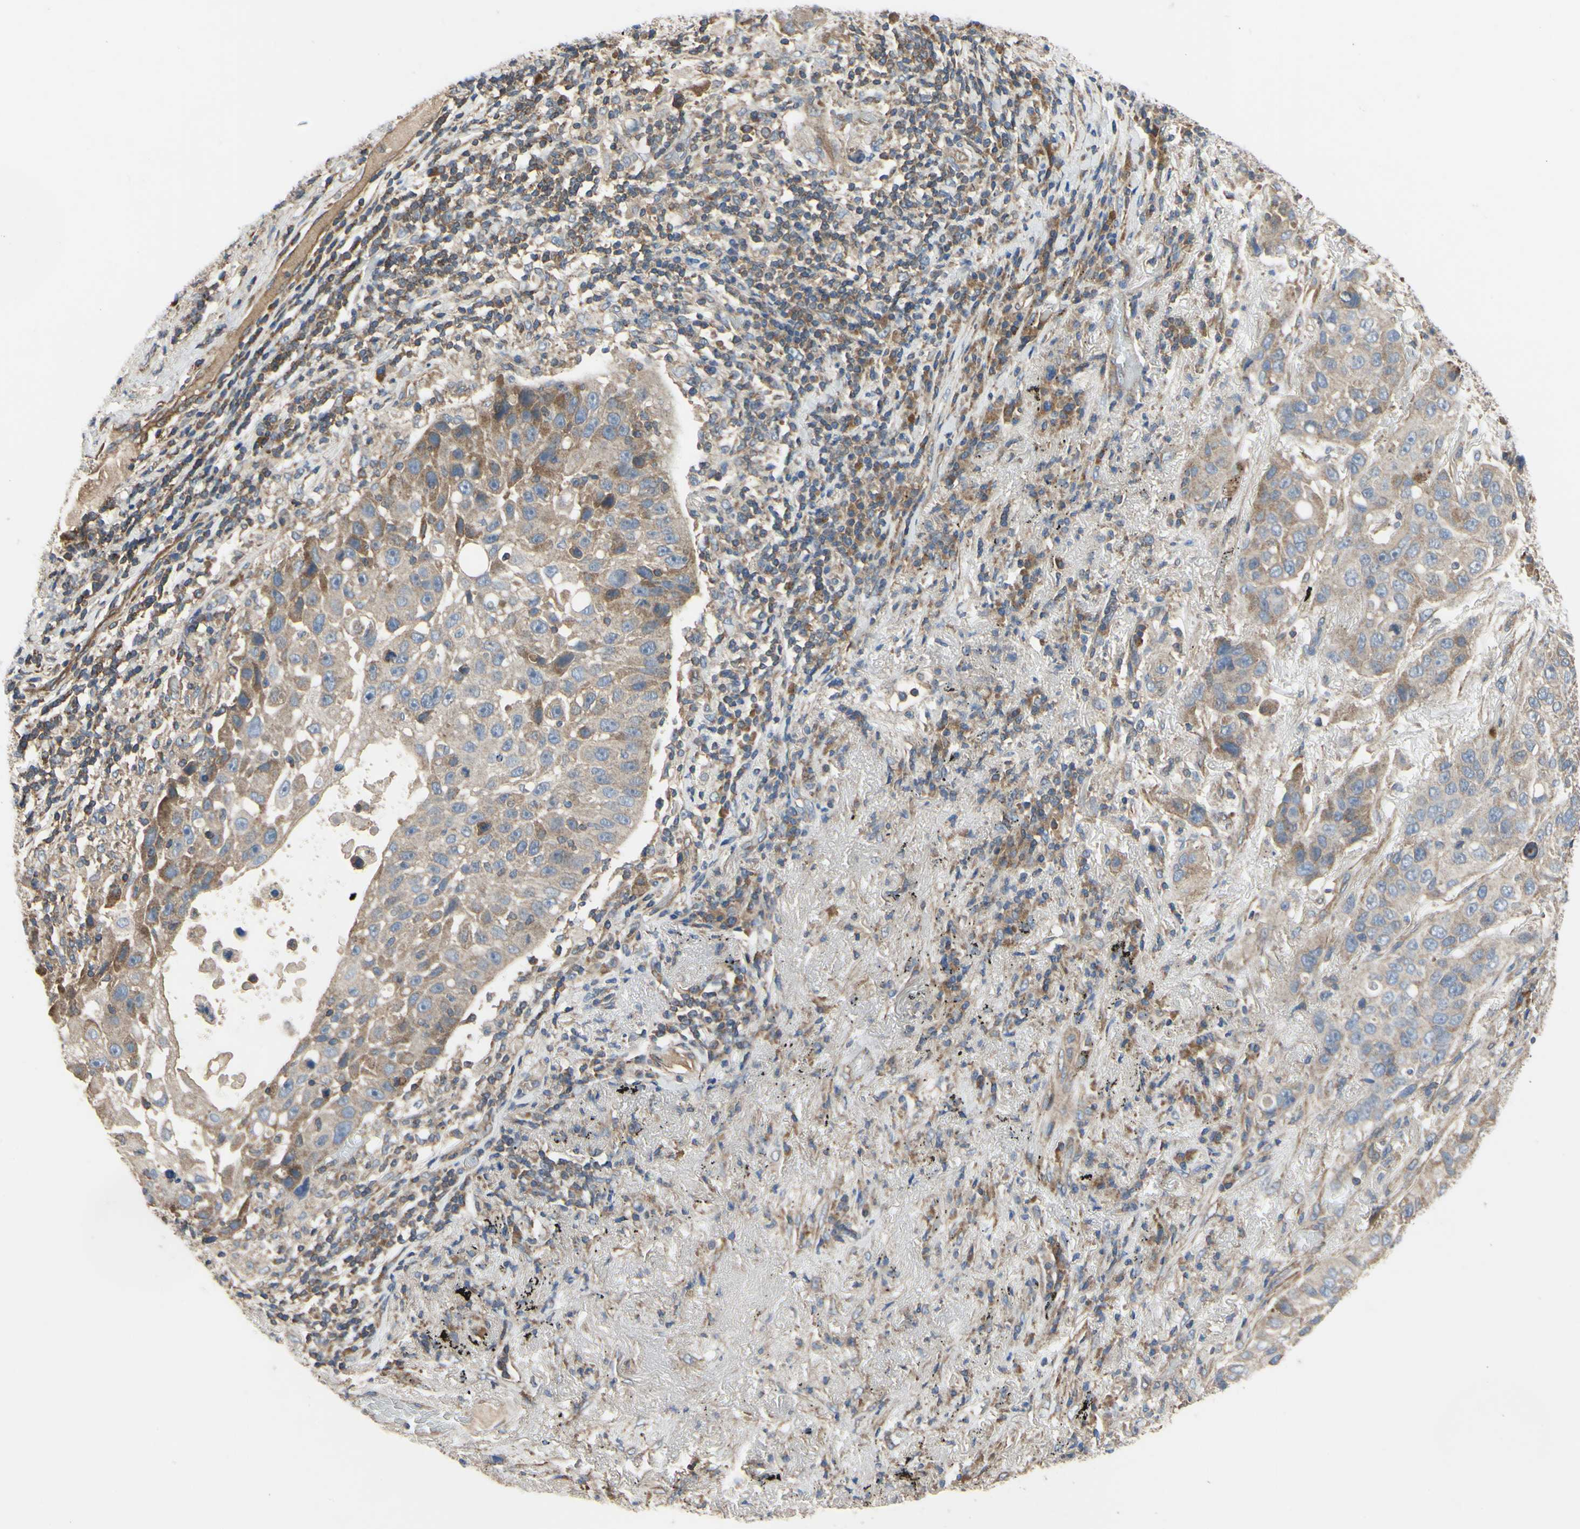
{"staining": {"intensity": "moderate", "quantity": ">75%", "location": "cytoplasmic/membranous"}, "tissue": "lung cancer", "cell_type": "Tumor cells", "image_type": "cancer", "snomed": [{"axis": "morphology", "description": "Squamous cell carcinoma, NOS"}, {"axis": "topography", "description": "Lung"}], "caption": "Immunohistochemistry (IHC) of lung cancer shows medium levels of moderate cytoplasmic/membranous expression in approximately >75% of tumor cells.", "gene": "BECN1", "patient": {"sex": "male", "age": 57}}